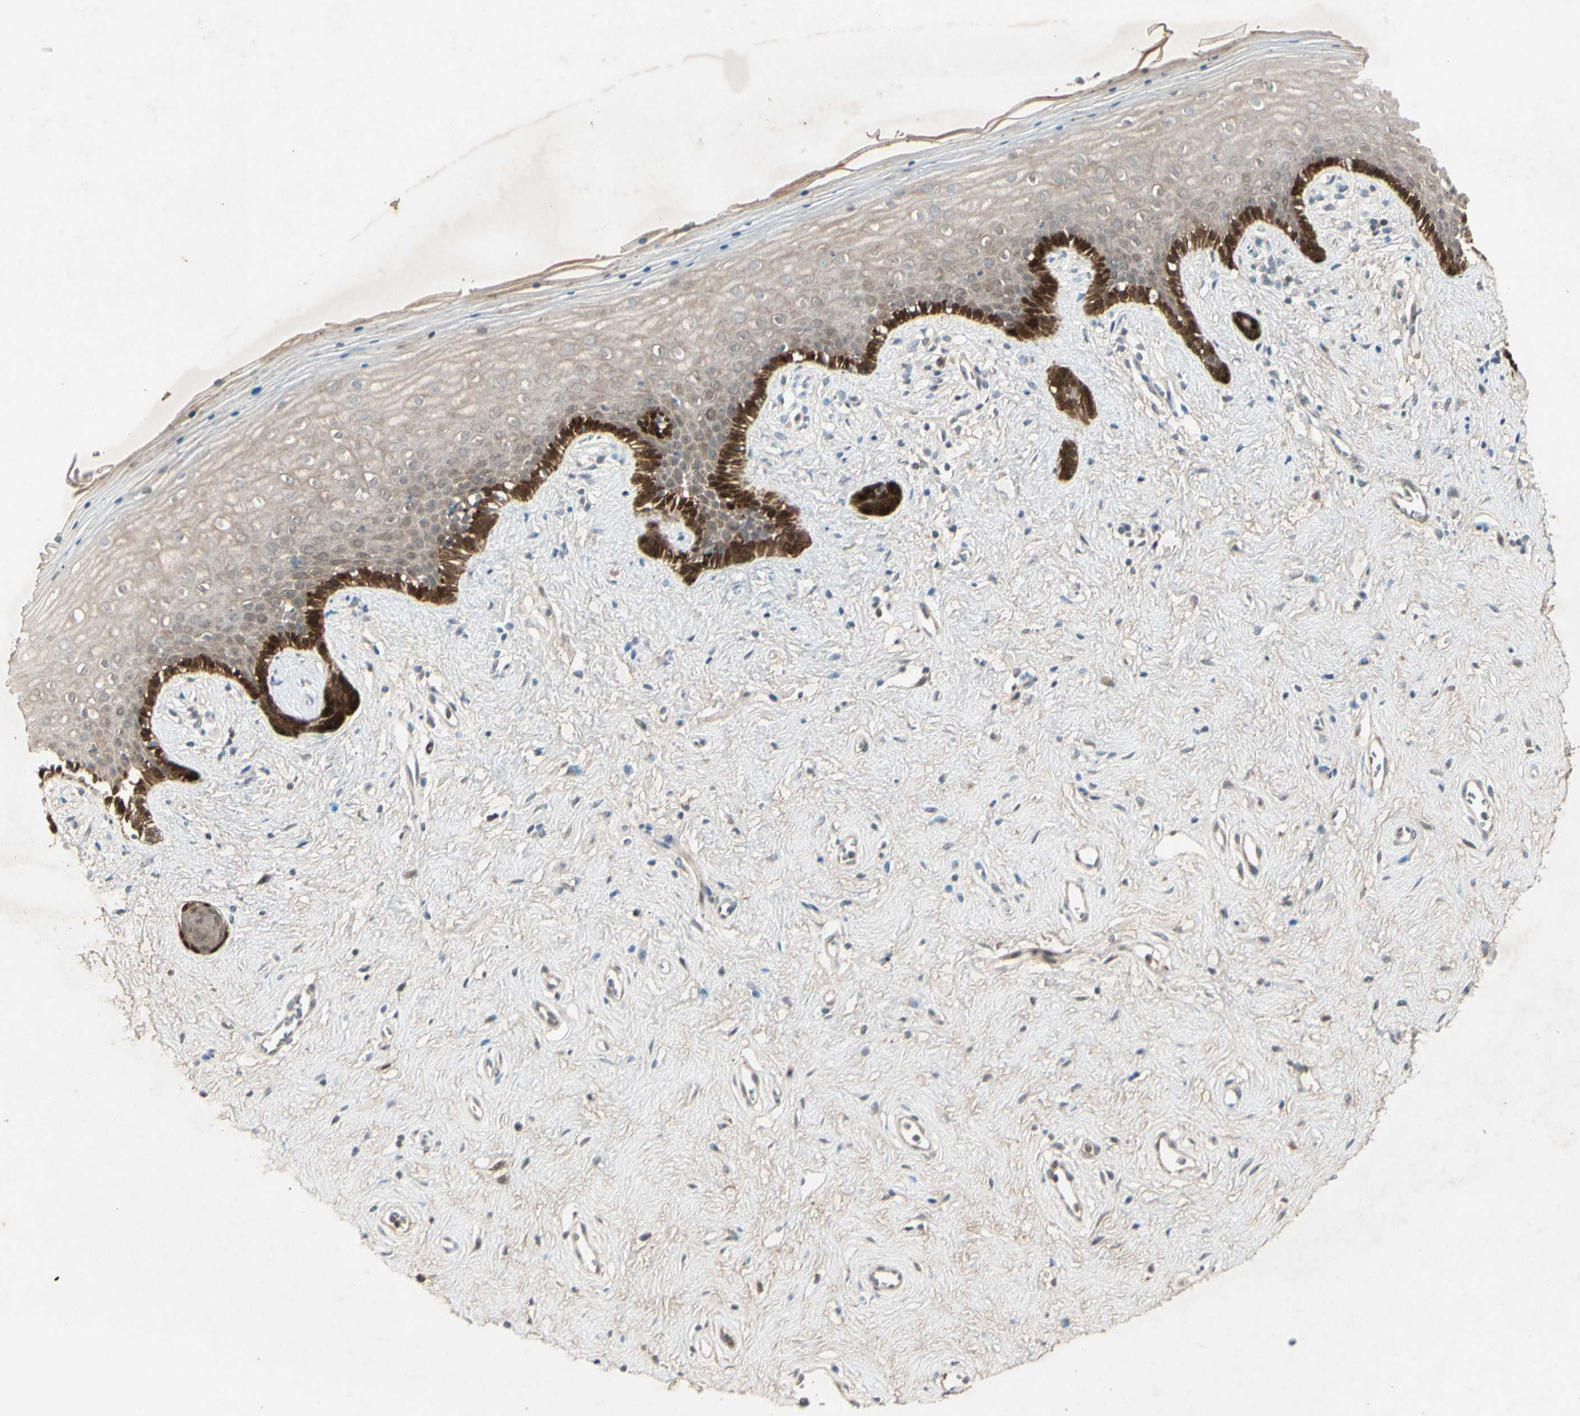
{"staining": {"intensity": "strong", "quantity": "<25%", "location": "cytoplasmic/membranous,nuclear"}, "tissue": "vagina", "cell_type": "Squamous epithelial cells", "image_type": "normal", "snomed": [{"axis": "morphology", "description": "Normal tissue, NOS"}, {"axis": "topography", "description": "Vagina"}], "caption": "Immunohistochemical staining of unremarkable human vagina demonstrates <25% levels of strong cytoplasmic/membranous,nuclear protein staining in approximately <25% of squamous epithelial cells. The staining was performed using DAB (3,3'-diaminobenzidine), with brown indicating positive protein expression. Nuclei are stained blue with hematoxylin.", "gene": "FHDC1", "patient": {"sex": "female", "age": 44}}